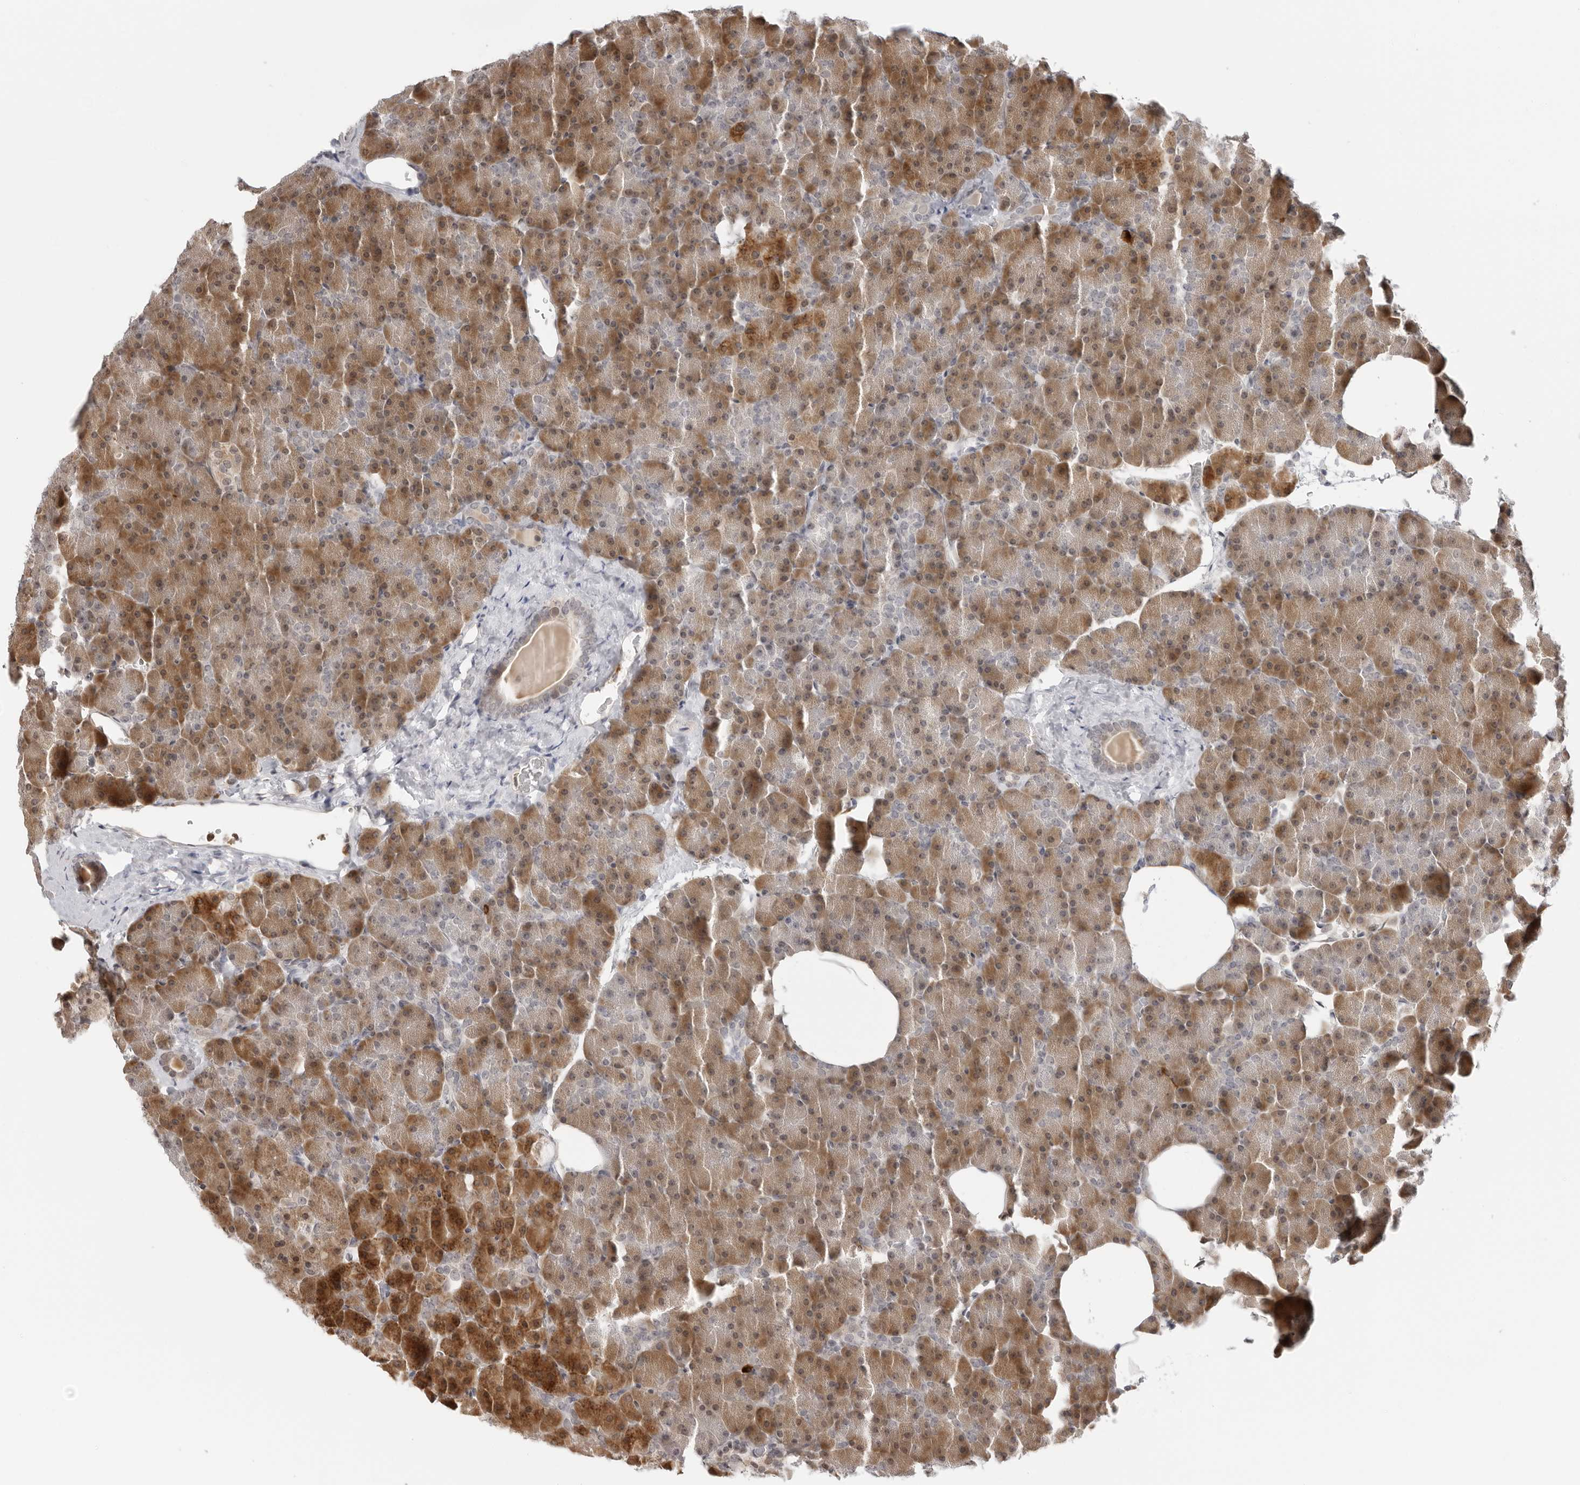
{"staining": {"intensity": "moderate", "quantity": ">75%", "location": "cytoplasmic/membranous"}, "tissue": "pancreas", "cell_type": "Exocrine glandular cells", "image_type": "normal", "snomed": [{"axis": "morphology", "description": "Normal tissue, NOS"}, {"axis": "morphology", "description": "Carcinoid, malignant, NOS"}, {"axis": "topography", "description": "Pancreas"}], "caption": "Immunohistochemistry (IHC) (DAB (3,3'-diaminobenzidine)) staining of benign pancreas demonstrates moderate cytoplasmic/membranous protein staining in about >75% of exocrine glandular cells. The staining is performed using DAB brown chromogen to label protein expression. The nuclei are counter-stained blue using hematoxylin.", "gene": "SUGCT", "patient": {"sex": "female", "age": 35}}